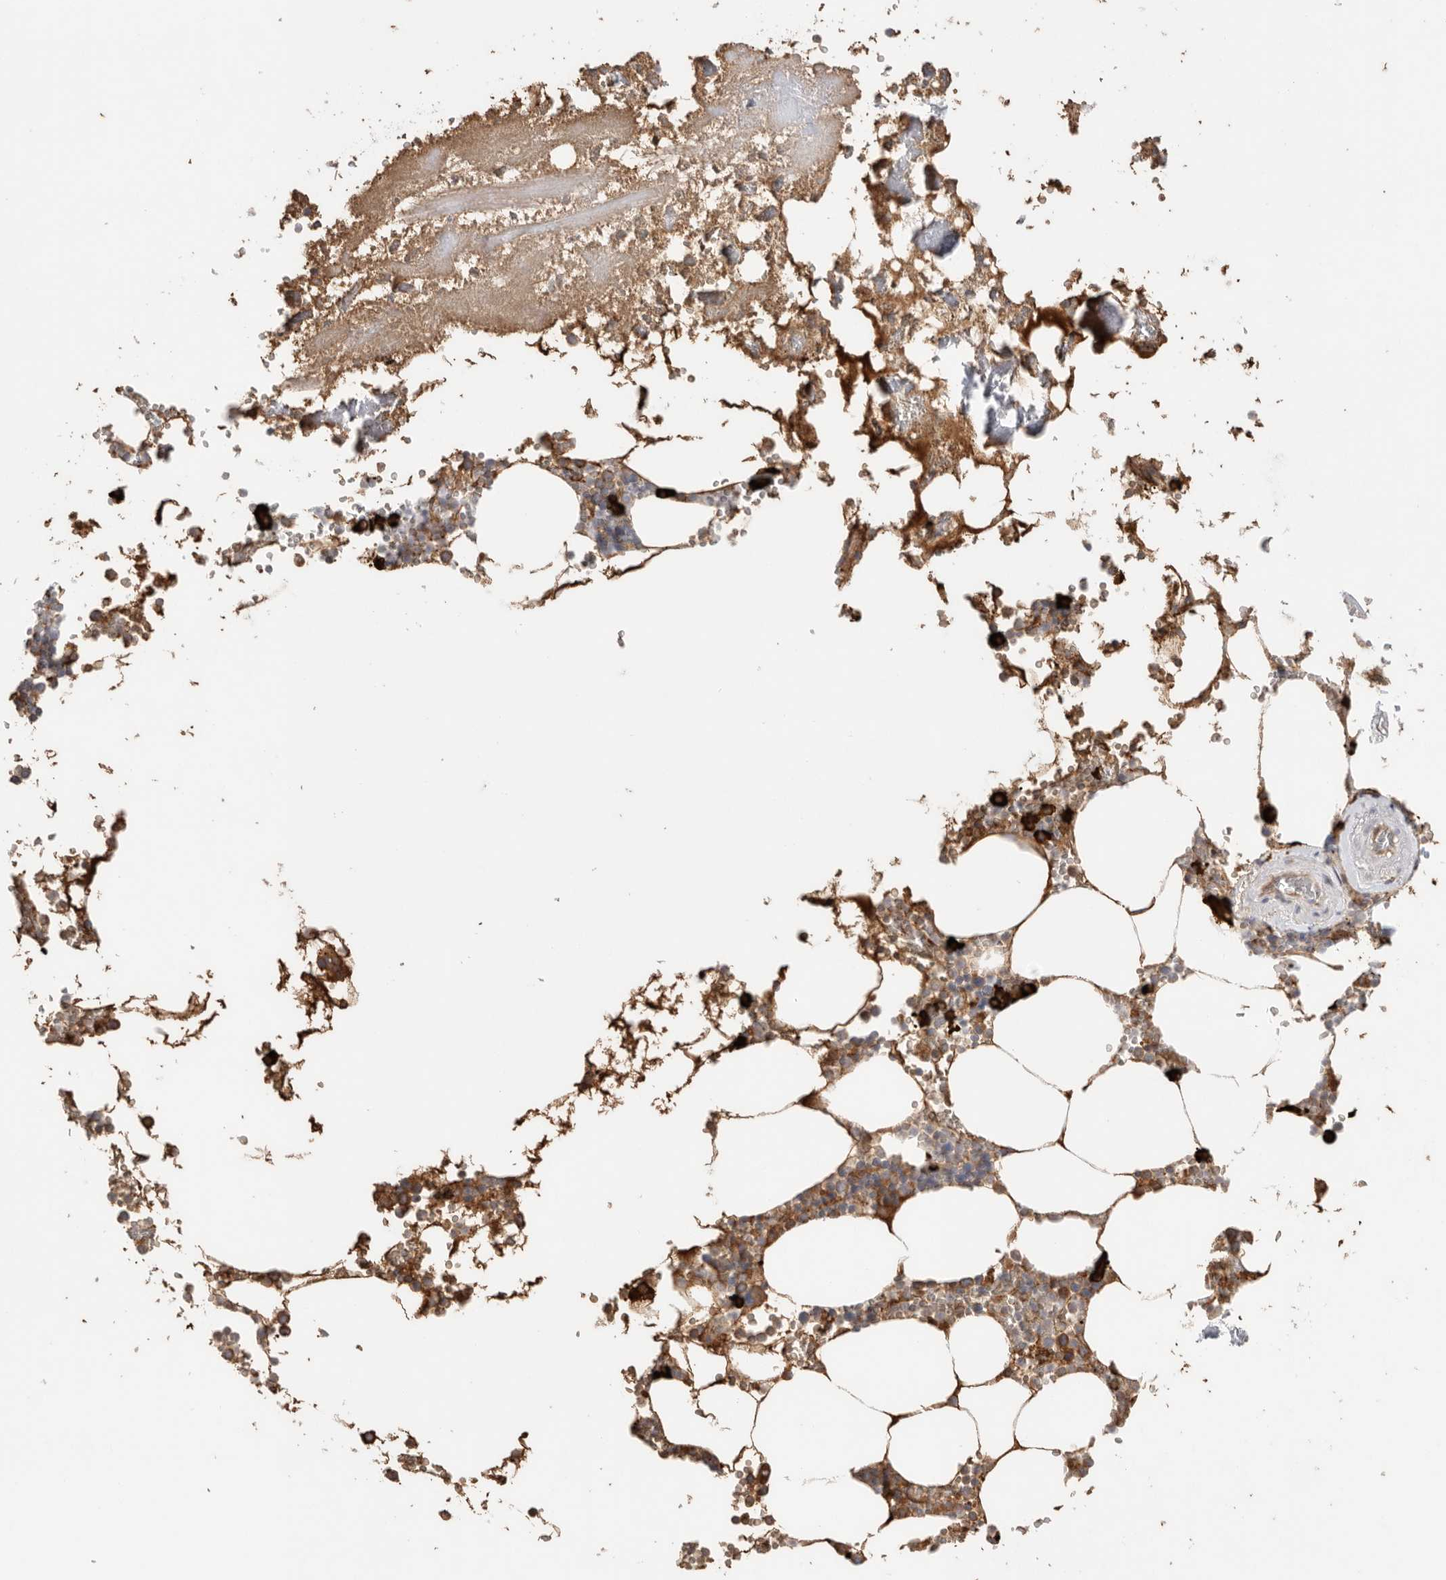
{"staining": {"intensity": "strong", "quantity": "<25%", "location": "cytoplasmic/membranous"}, "tissue": "bone marrow", "cell_type": "Hematopoietic cells", "image_type": "normal", "snomed": [{"axis": "morphology", "description": "Normal tissue, NOS"}, {"axis": "topography", "description": "Bone marrow"}], "caption": "Hematopoietic cells exhibit strong cytoplasmic/membranous staining in approximately <25% of cells in unremarkable bone marrow. The protein of interest is shown in brown color, while the nuclei are stained blue.", "gene": "BLOC1S5", "patient": {"sex": "male", "age": 70}}